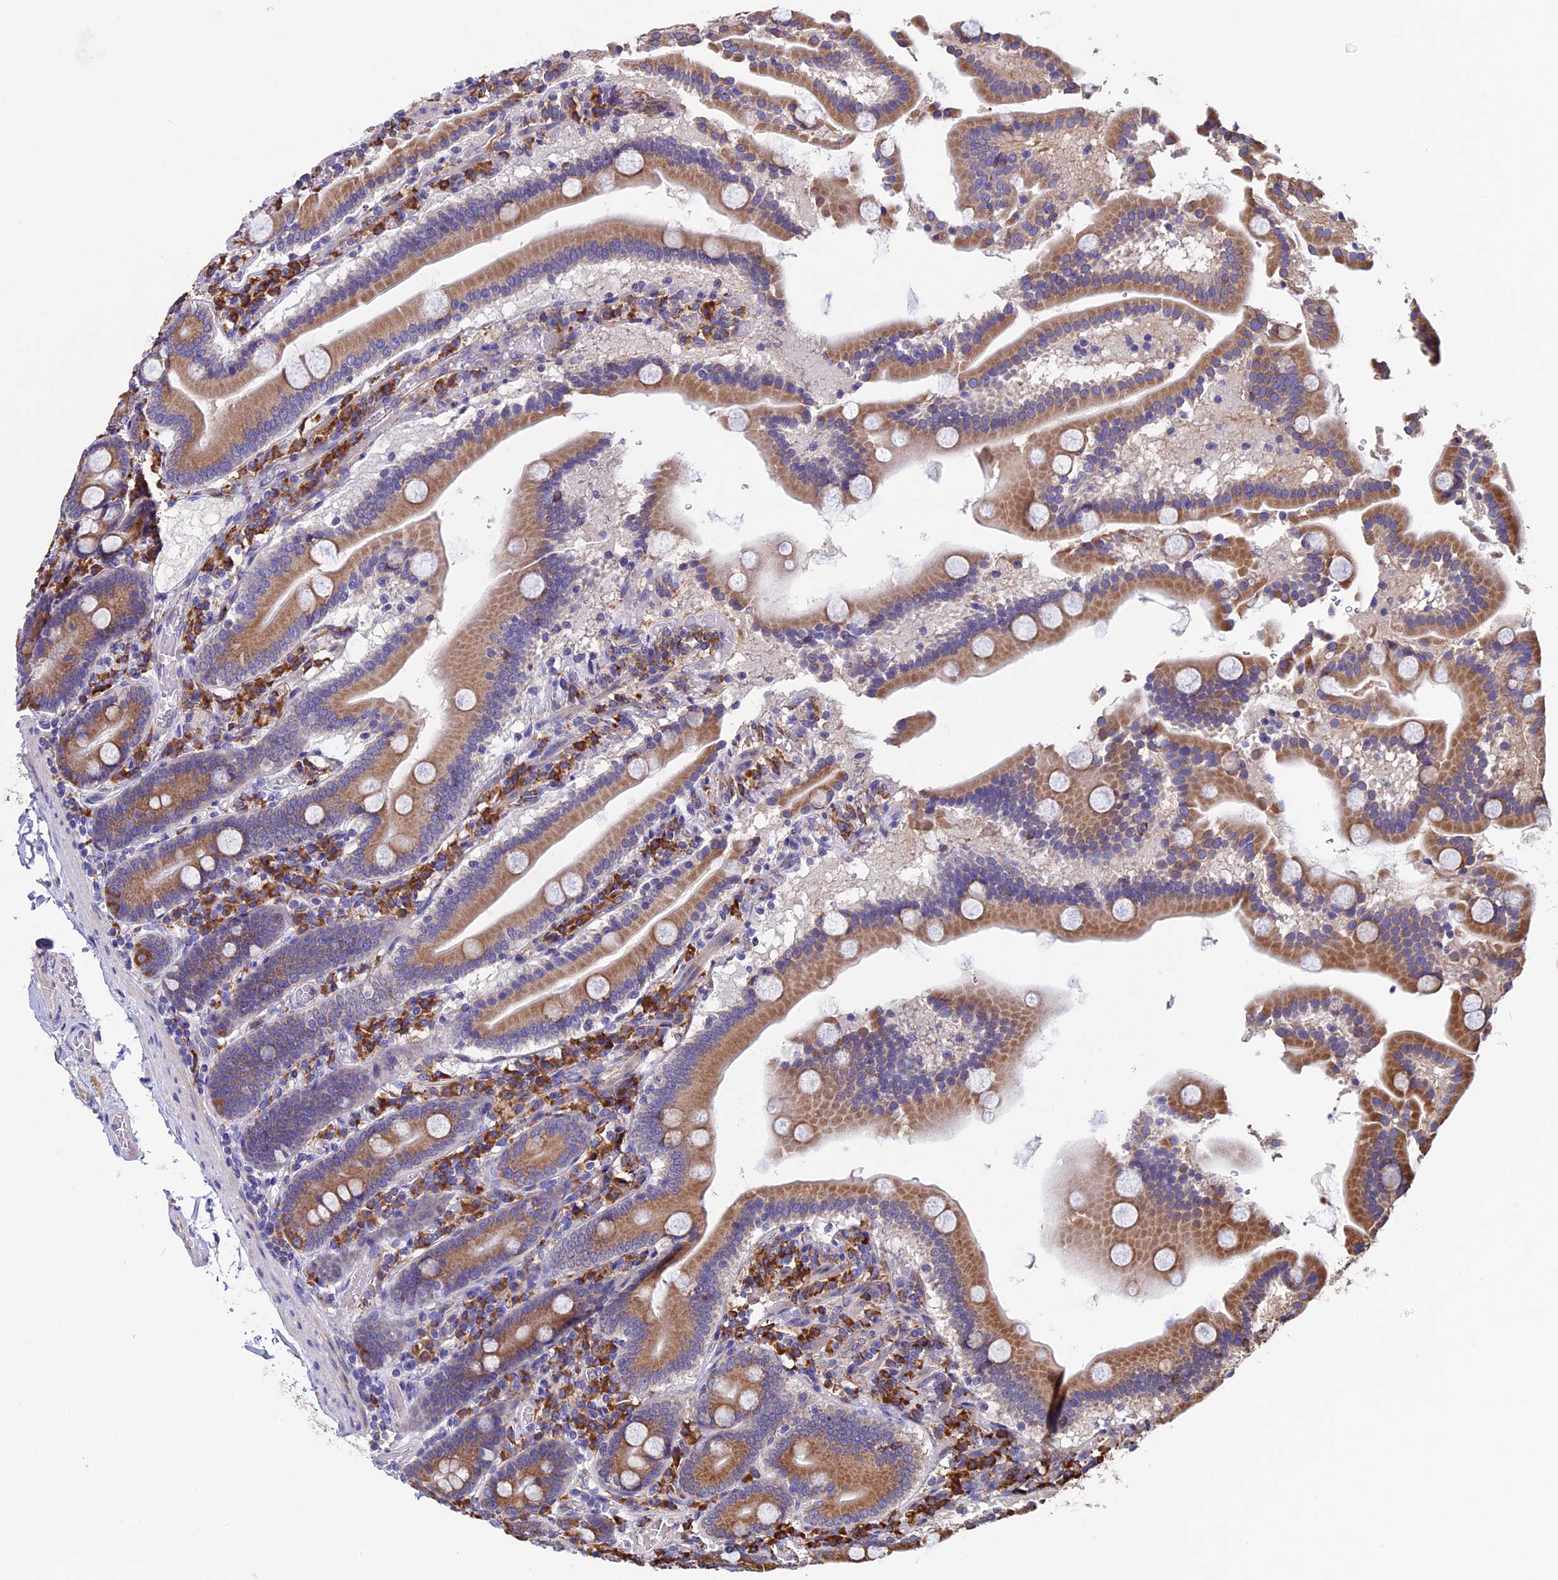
{"staining": {"intensity": "moderate", "quantity": ">75%", "location": "cytoplasmic/membranous"}, "tissue": "duodenum", "cell_type": "Glandular cells", "image_type": "normal", "snomed": [{"axis": "morphology", "description": "Normal tissue, NOS"}, {"axis": "topography", "description": "Duodenum"}], "caption": "Moderate cytoplasmic/membranous expression is seen in approximately >75% of glandular cells in unremarkable duodenum. Nuclei are stained in blue.", "gene": "BTBD3", "patient": {"sex": "male", "age": 55}}